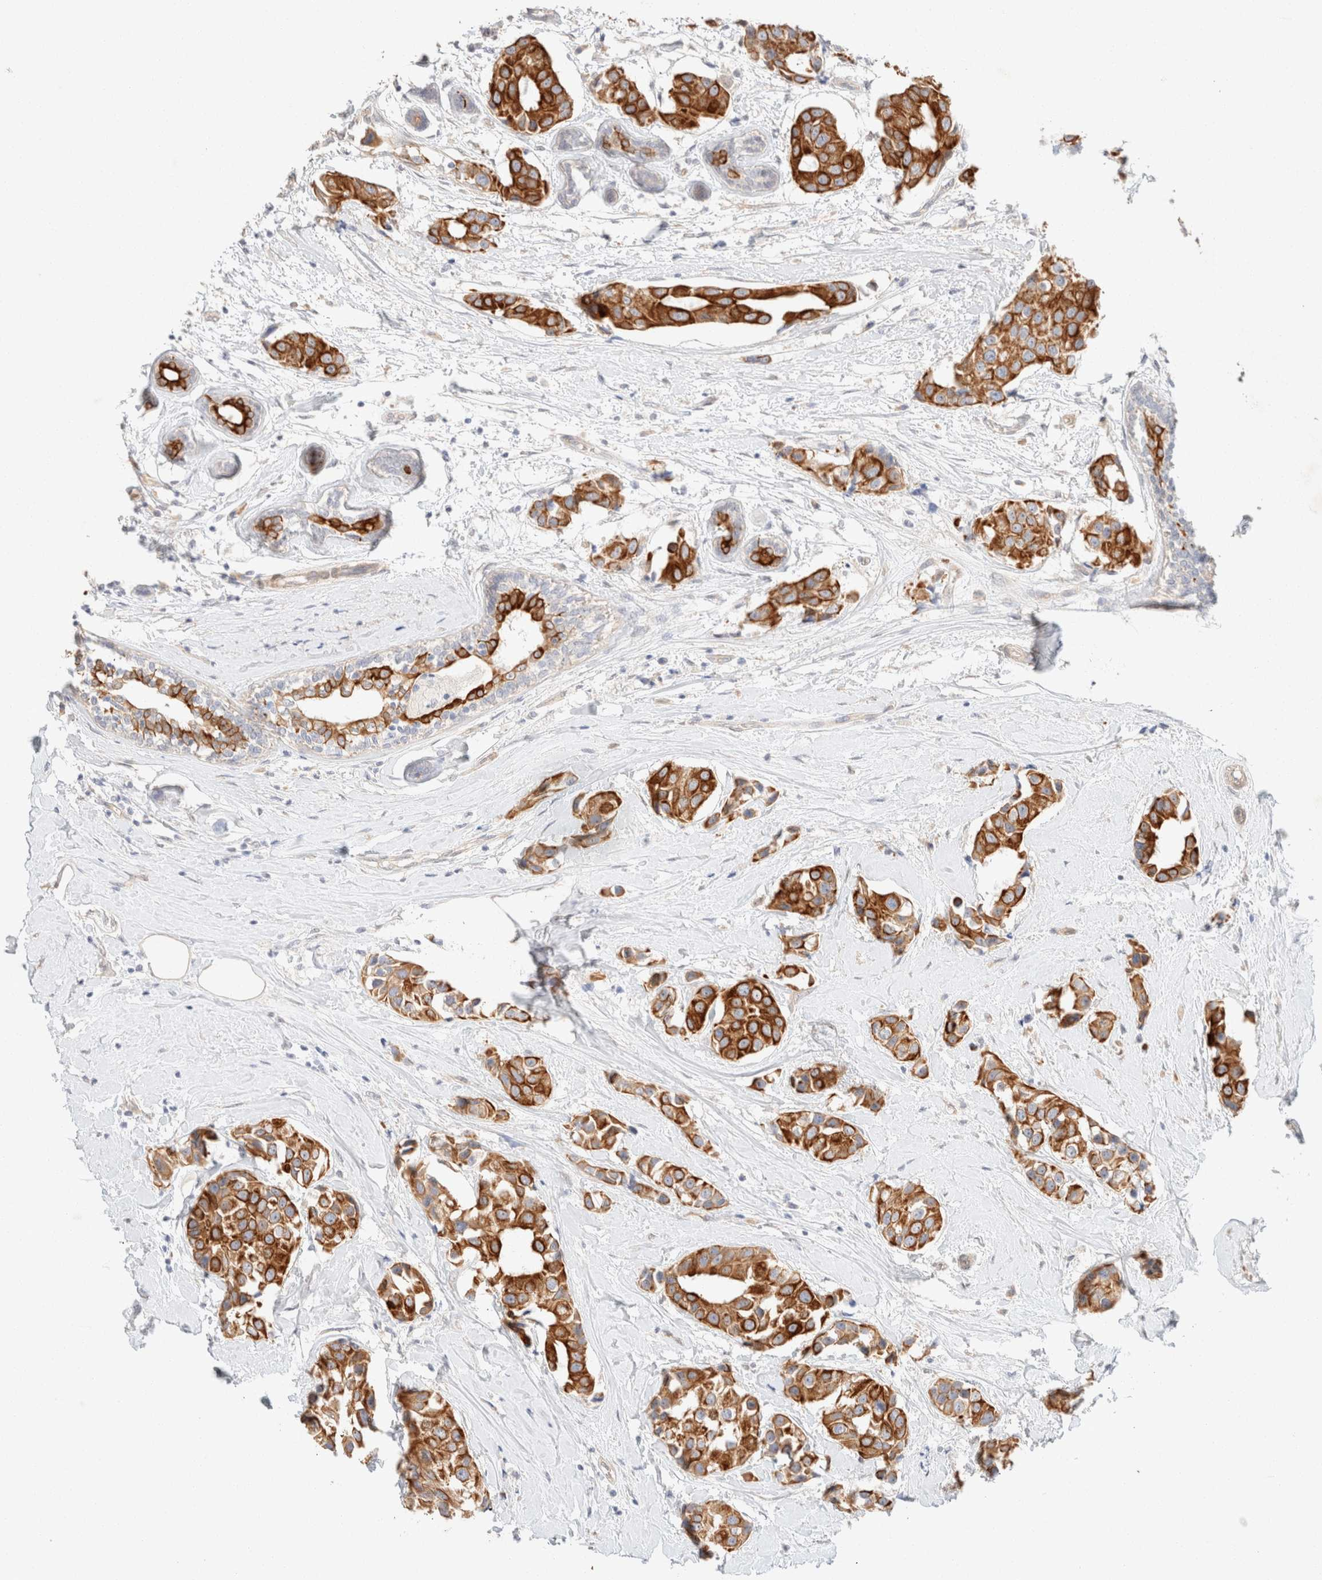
{"staining": {"intensity": "strong", "quantity": ">75%", "location": "cytoplasmic/membranous"}, "tissue": "breast cancer", "cell_type": "Tumor cells", "image_type": "cancer", "snomed": [{"axis": "morphology", "description": "Normal tissue, NOS"}, {"axis": "morphology", "description": "Duct carcinoma"}, {"axis": "topography", "description": "Breast"}], "caption": "Invasive ductal carcinoma (breast) tissue shows strong cytoplasmic/membranous positivity in approximately >75% of tumor cells, visualized by immunohistochemistry.", "gene": "CSNK1E", "patient": {"sex": "female", "age": 39}}